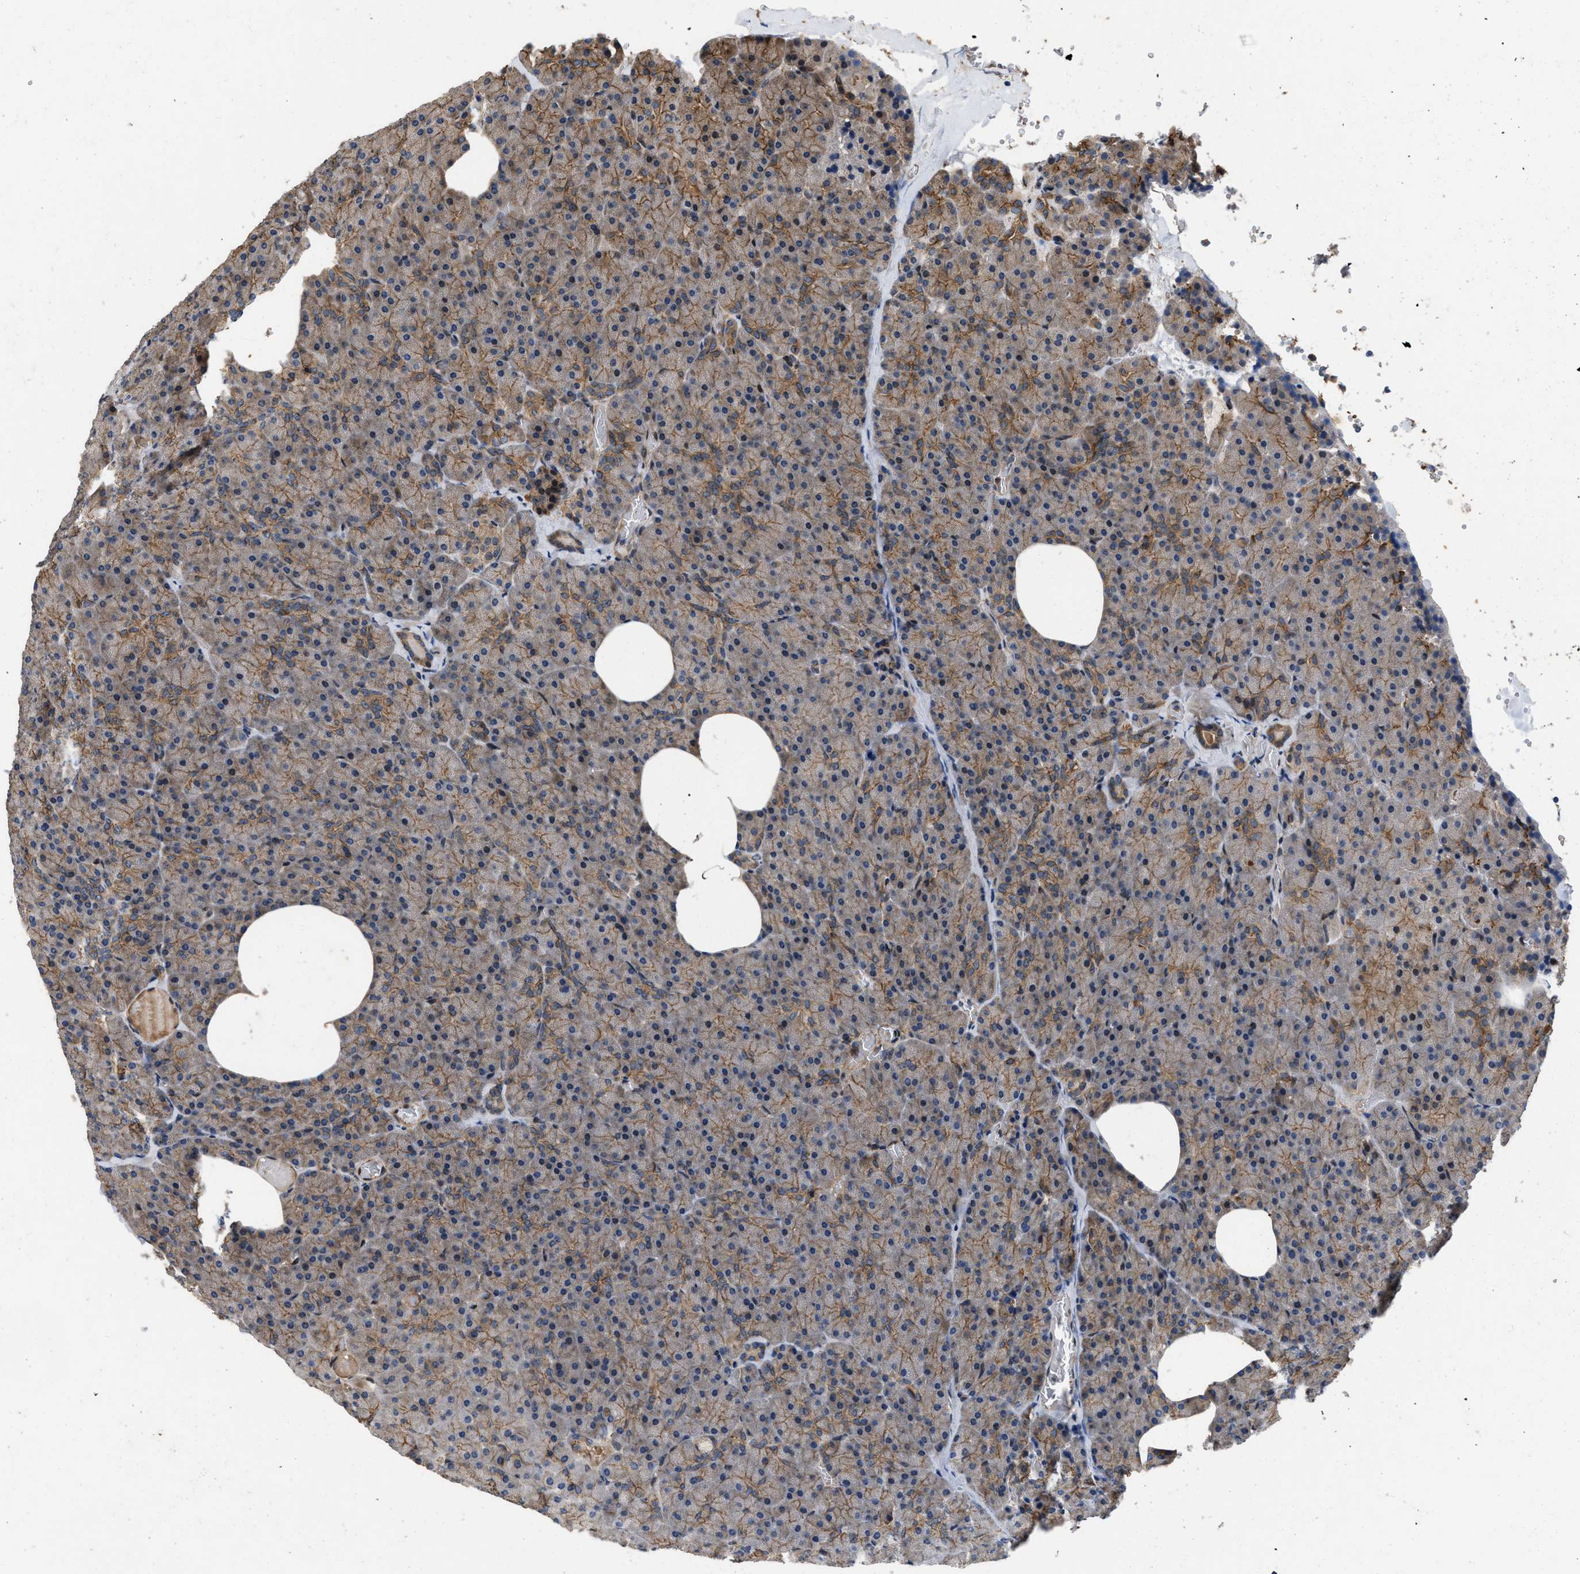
{"staining": {"intensity": "moderate", "quantity": ">75%", "location": "cytoplasmic/membranous"}, "tissue": "pancreas", "cell_type": "Exocrine glandular cells", "image_type": "normal", "snomed": [{"axis": "morphology", "description": "Normal tissue, NOS"}, {"axis": "morphology", "description": "Carcinoid, malignant, NOS"}, {"axis": "topography", "description": "Pancreas"}], "caption": "Pancreas stained with IHC exhibits moderate cytoplasmic/membranous expression in about >75% of exocrine glandular cells.", "gene": "PRDM14", "patient": {"sex": "female", "age": 35}}